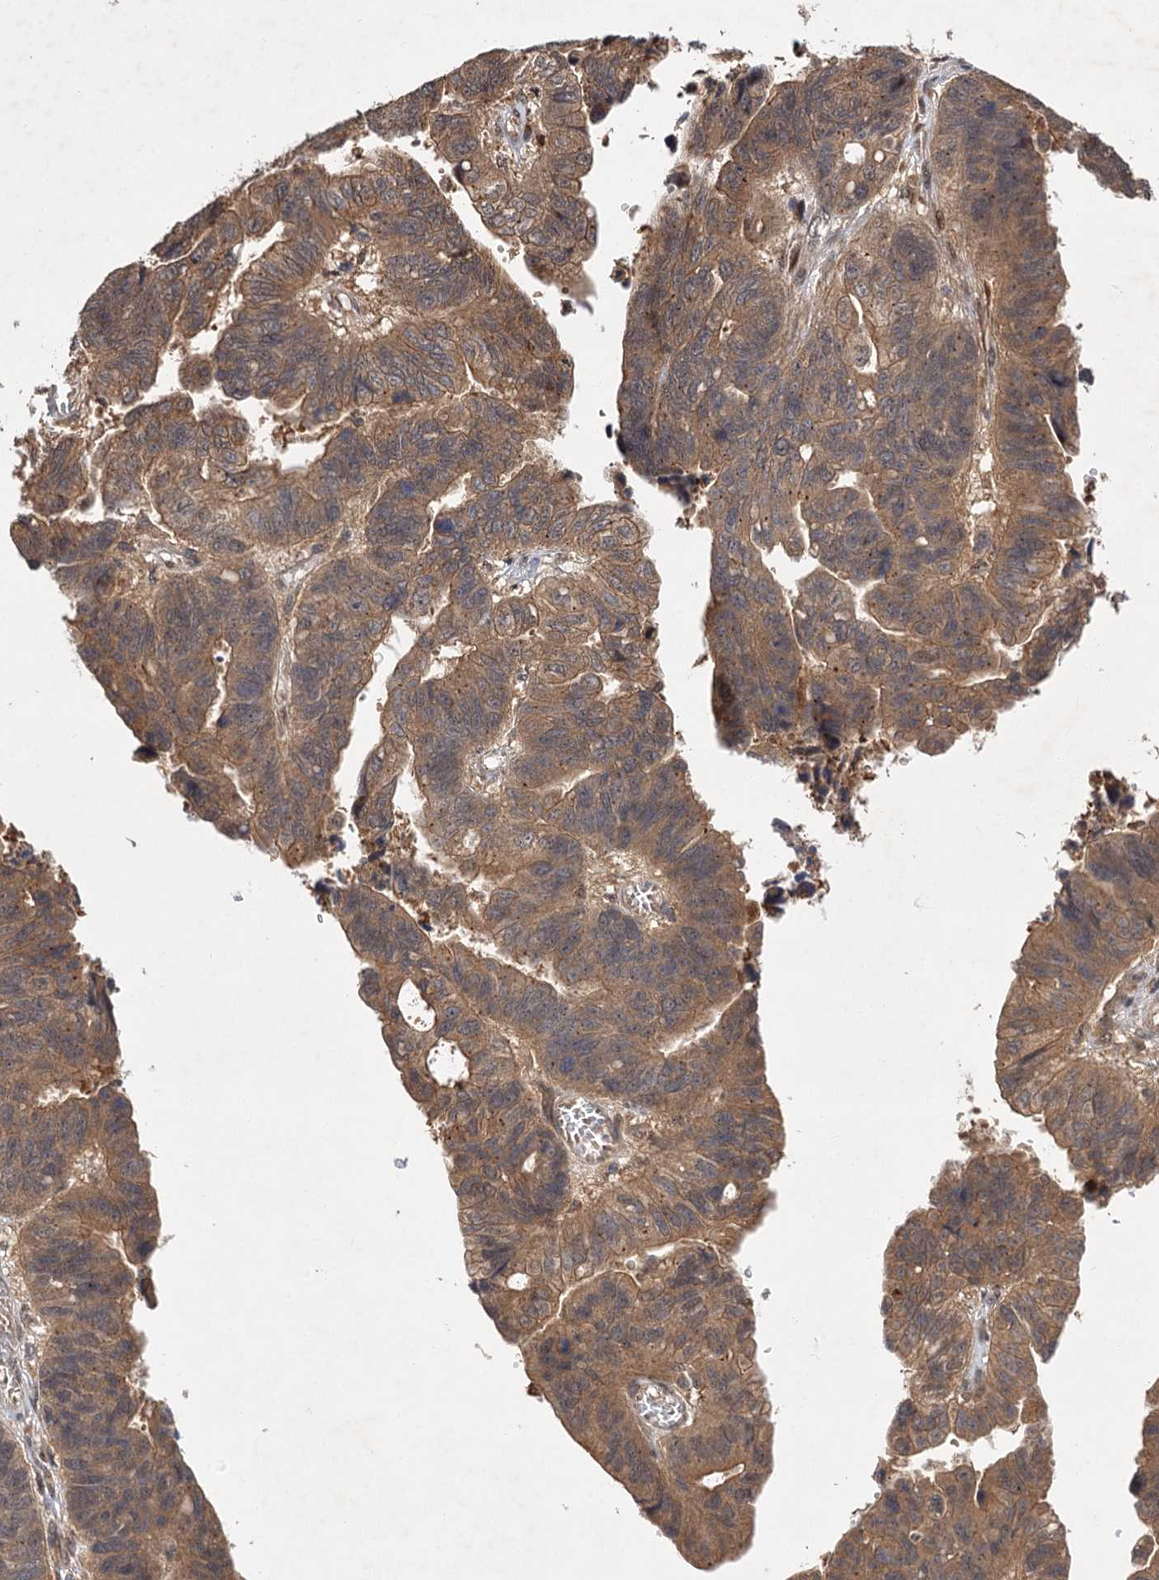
{"staining": {"intensity": "moderate", "quantity": ">75%", "location": "cytoplasmic/membranous"}, "tissue": "stomach cancer", "cell_type": "Tumor cells", "image_type": "cancer", "snomed": [{"axis": "morphology", "description": "Adenocarcinoma, NOS"}, {"axis": "topography", "description": "Stomach"}], "caption": "IHC image of human stomach adenocarcinoma stained for a protein (brown), which shows medium levels of moderate cytoplasmic/membranous expression in about >75% of tumor cells.", "gene": "FBXW8", "patient": {"sex": "male", "age": 59}}